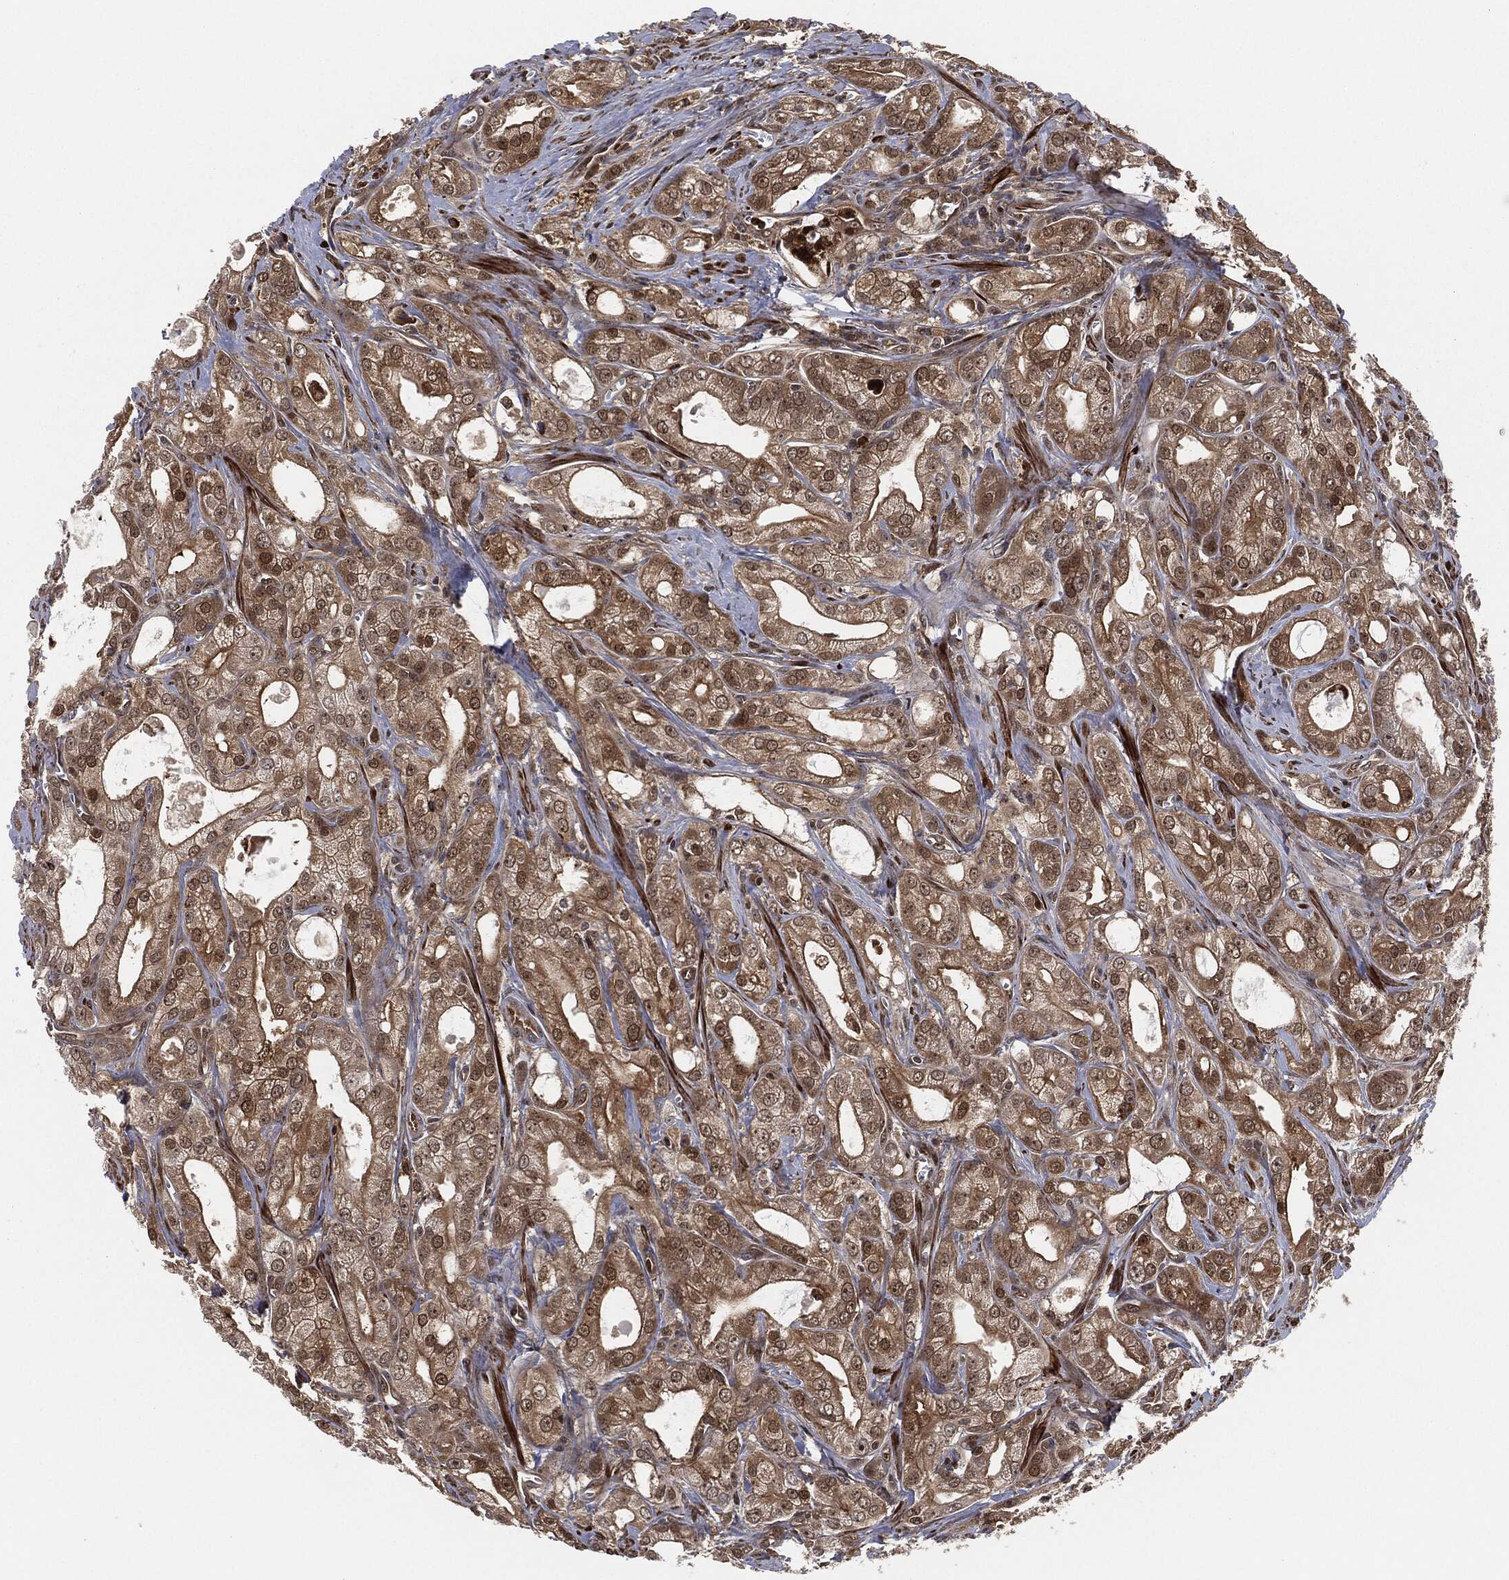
{"staining": {"intensity": "moderate", "quantity": "<25%", "location": "cytoplasmic/membranous,nuclear"}, "tissue": "prostate cancer", "cell_type": "Tumor cells", "image_type": "cancer", "snomed": [{"axis": "morphology", "description": "Adenocarcinoma, NOS"}, {"axis": "morphology", "description": "Adenocarcinoma, High grade"}, {"axis": "topography", "description": "Prostate"}], "caption": "Adenocarcinoma (high-grade) (prostate) stained with a brown dye demonstrates moderate cytoplasmic/membranous and nuclear positive expression in about <25% of tumor cells.", "gene": "CAPRIN2", "patient": {"sex": "male", "age": 70}}